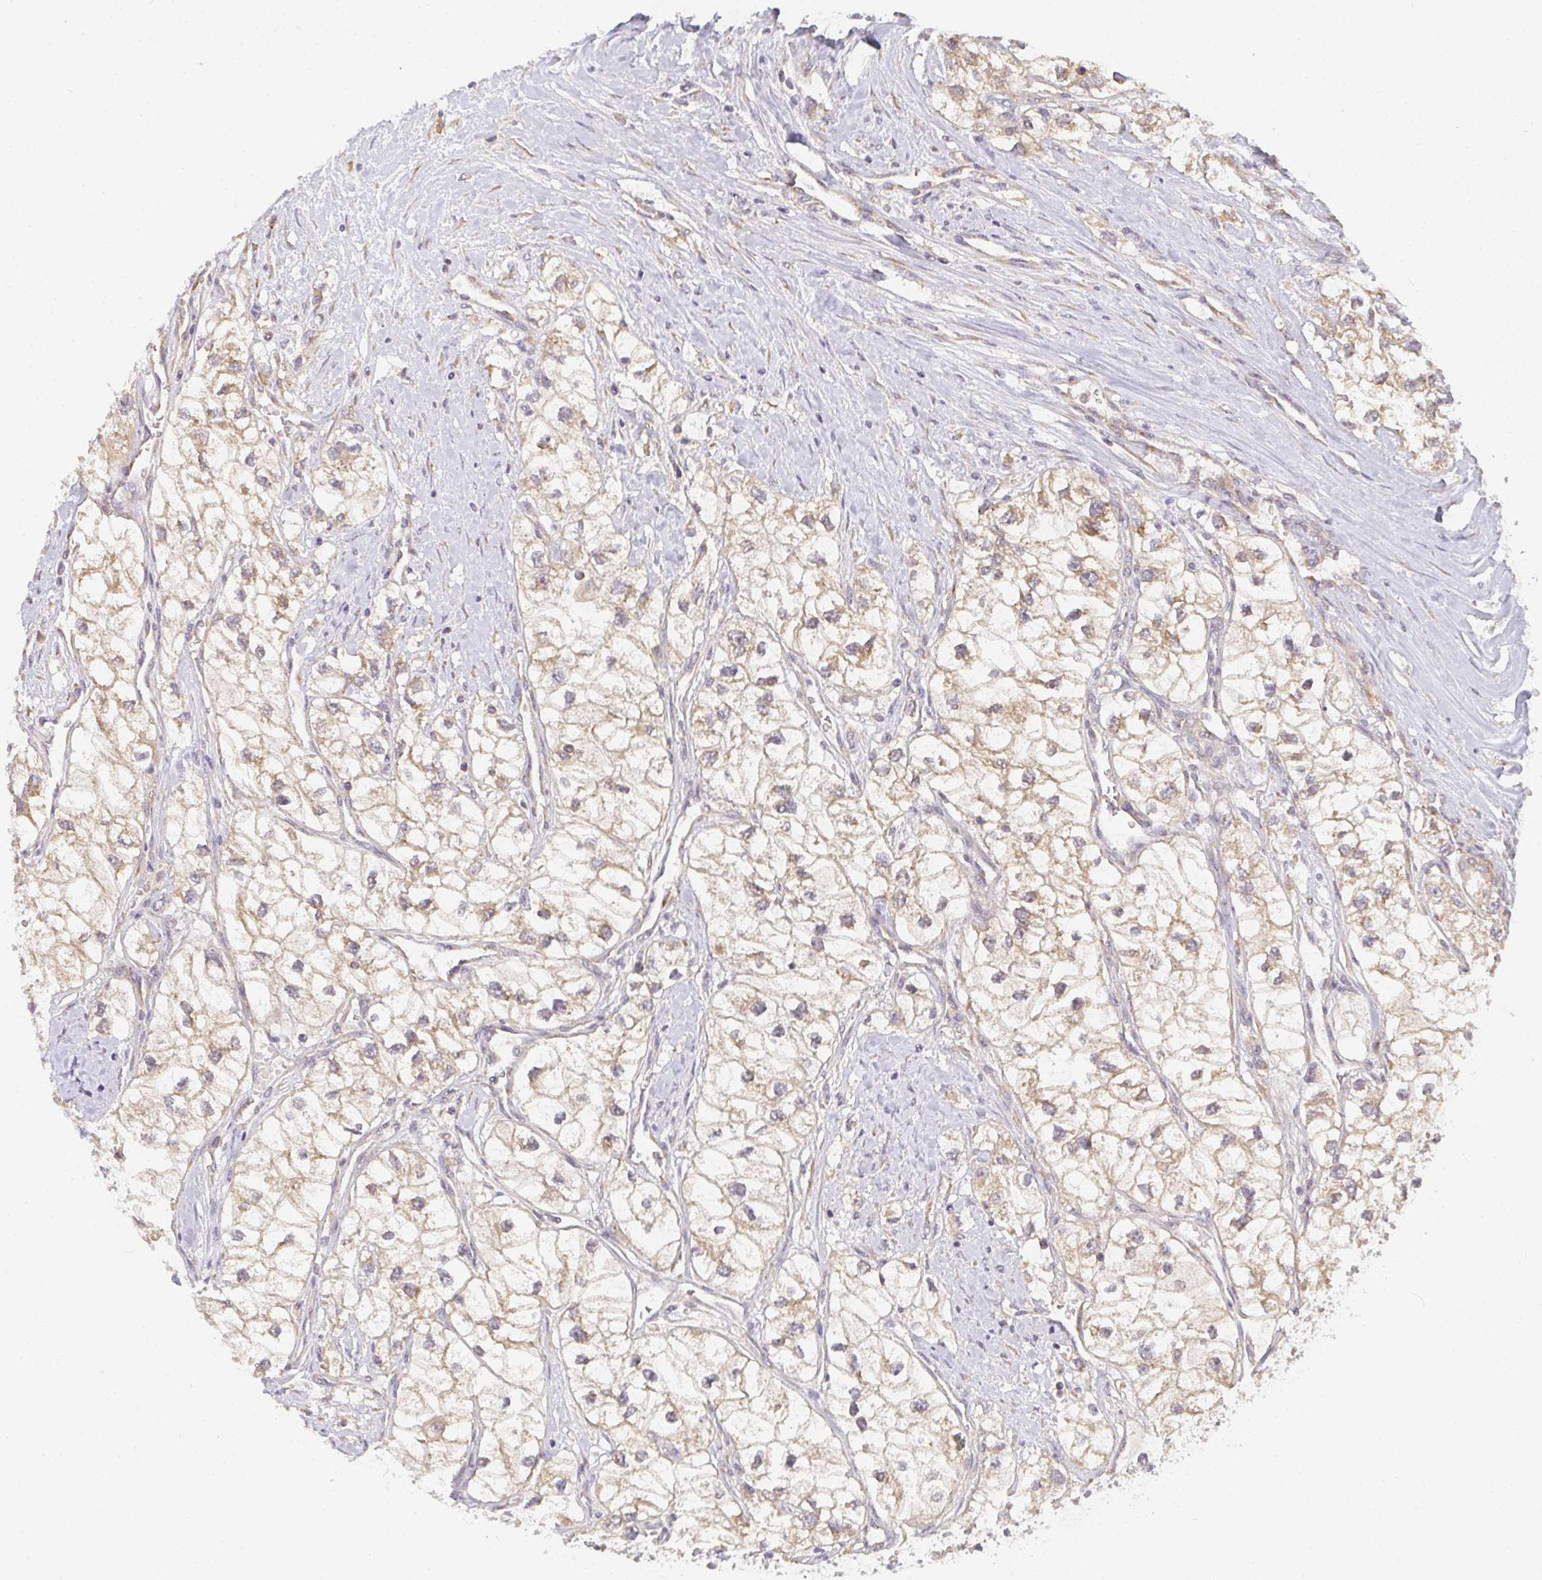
{"staining": {"intensity": "moderate", "quantity": ">75%", "location": "cytoplasmic/membranous"}, "tissue": "renal cancer", "cell_type": "Tumor cells", "image_type": "cancer", "snomed": [{"axis": "morphology", "description": "Adenocarcinoma, NOS"}, {"axis": "topography", "description": "Kidney"}], "caption": "Tumor cells demonstrate moderate cytoplasmic/membranous positivity in approximately >75% of cells in renal cancer.", "gene": "SLC35B3", "patient": {"sex": "male", "age": 59}}